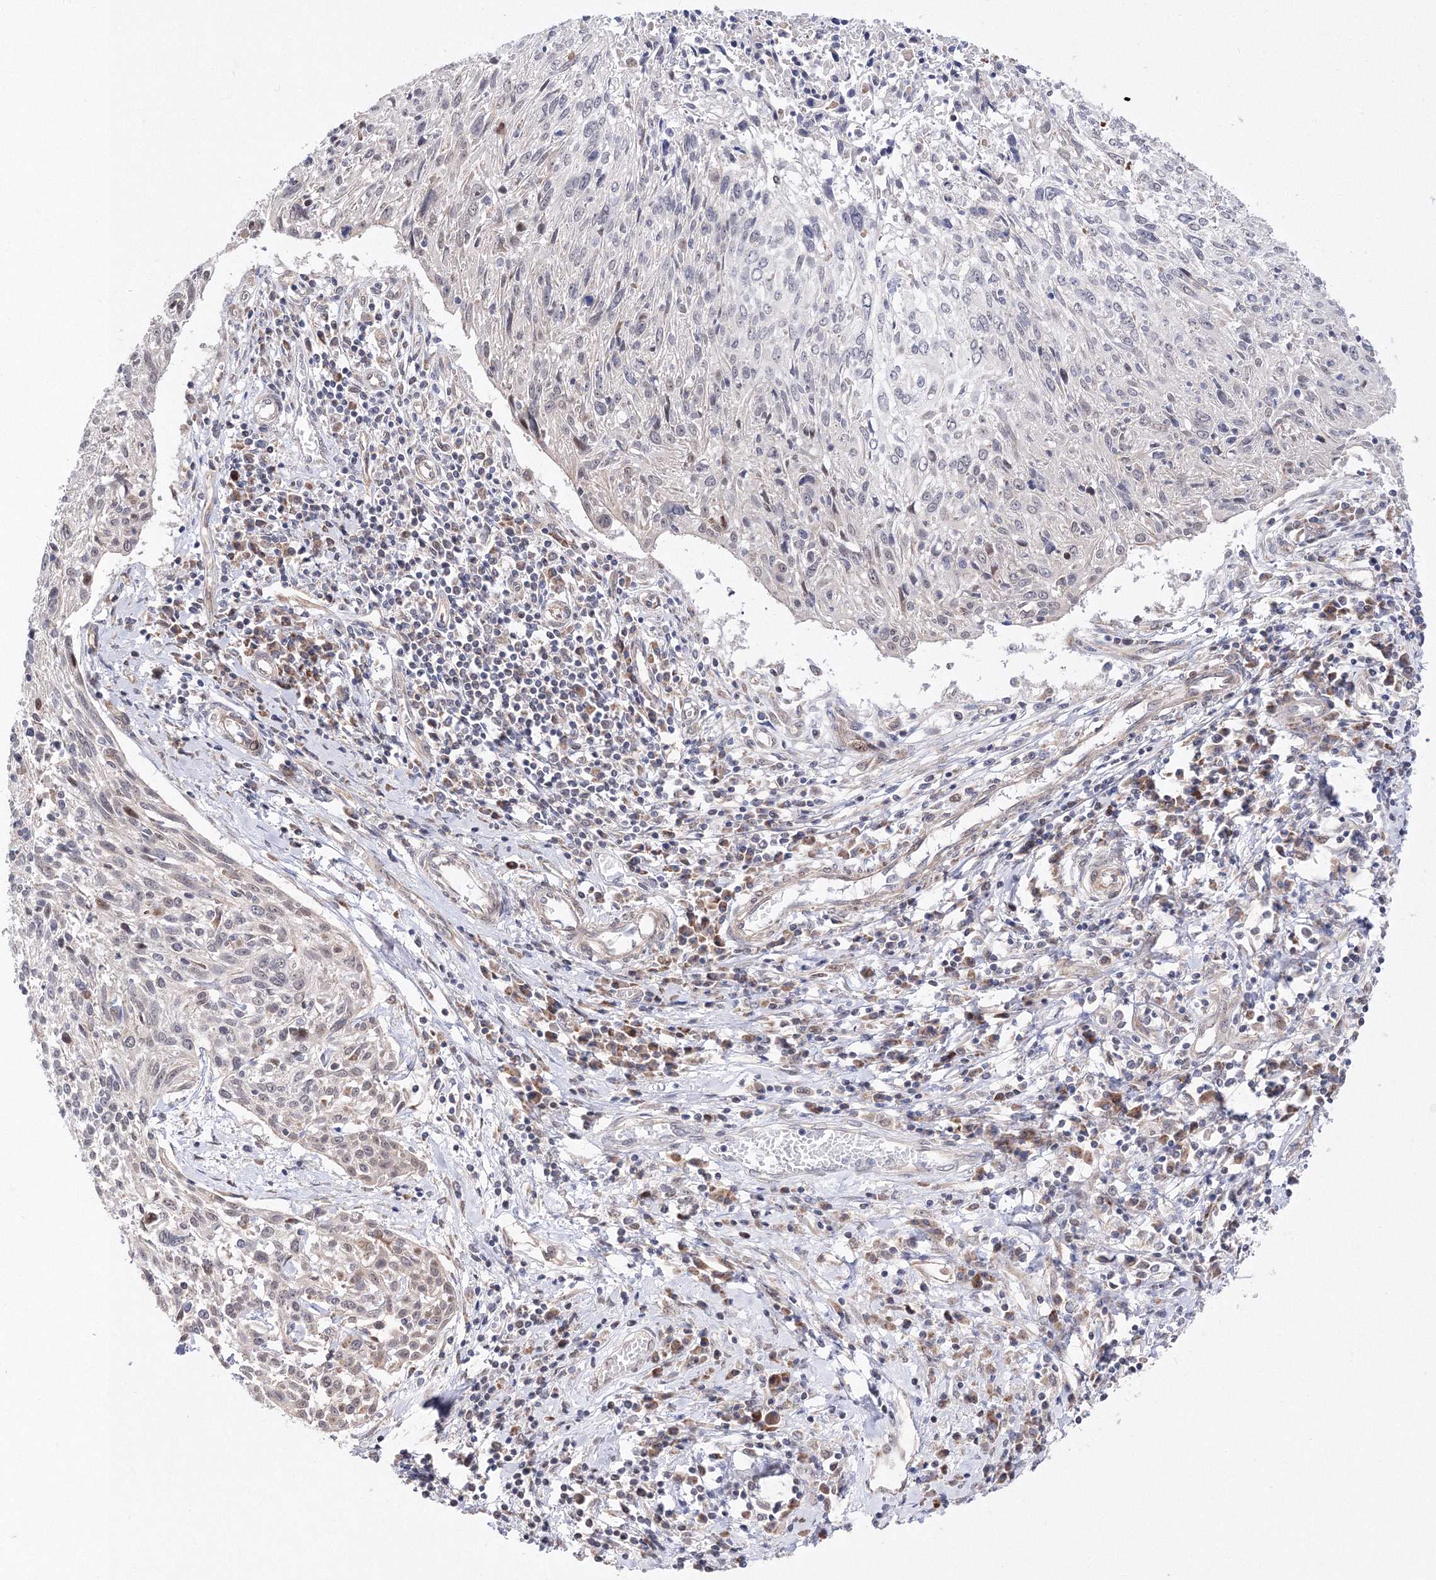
{"staining": {"intensity": "negative", "quantity": "none", "location": "none"}, "tissue": "cervical cancer", "cell_type": "Tumor cells", "image_type": "cancer", "snomed": [{"axis": "morphology", "description": "Squamous cell carcinoma, NOS"}, {"axis": "topography", "description": "Cervix"}], "caption": "Protein analysis of squamous cell carcinoma (cervical) shows no significant positivity in tumor cells. Brightfield microscopy of immunohistochemistry (IHC) stained with DAB (3,3'-diaminobenzidine) (brown) and hematoxylin (blue), captured at high magnification.", "gene": "DALRD3", "patient": {"sex": "female", "age": 51}}